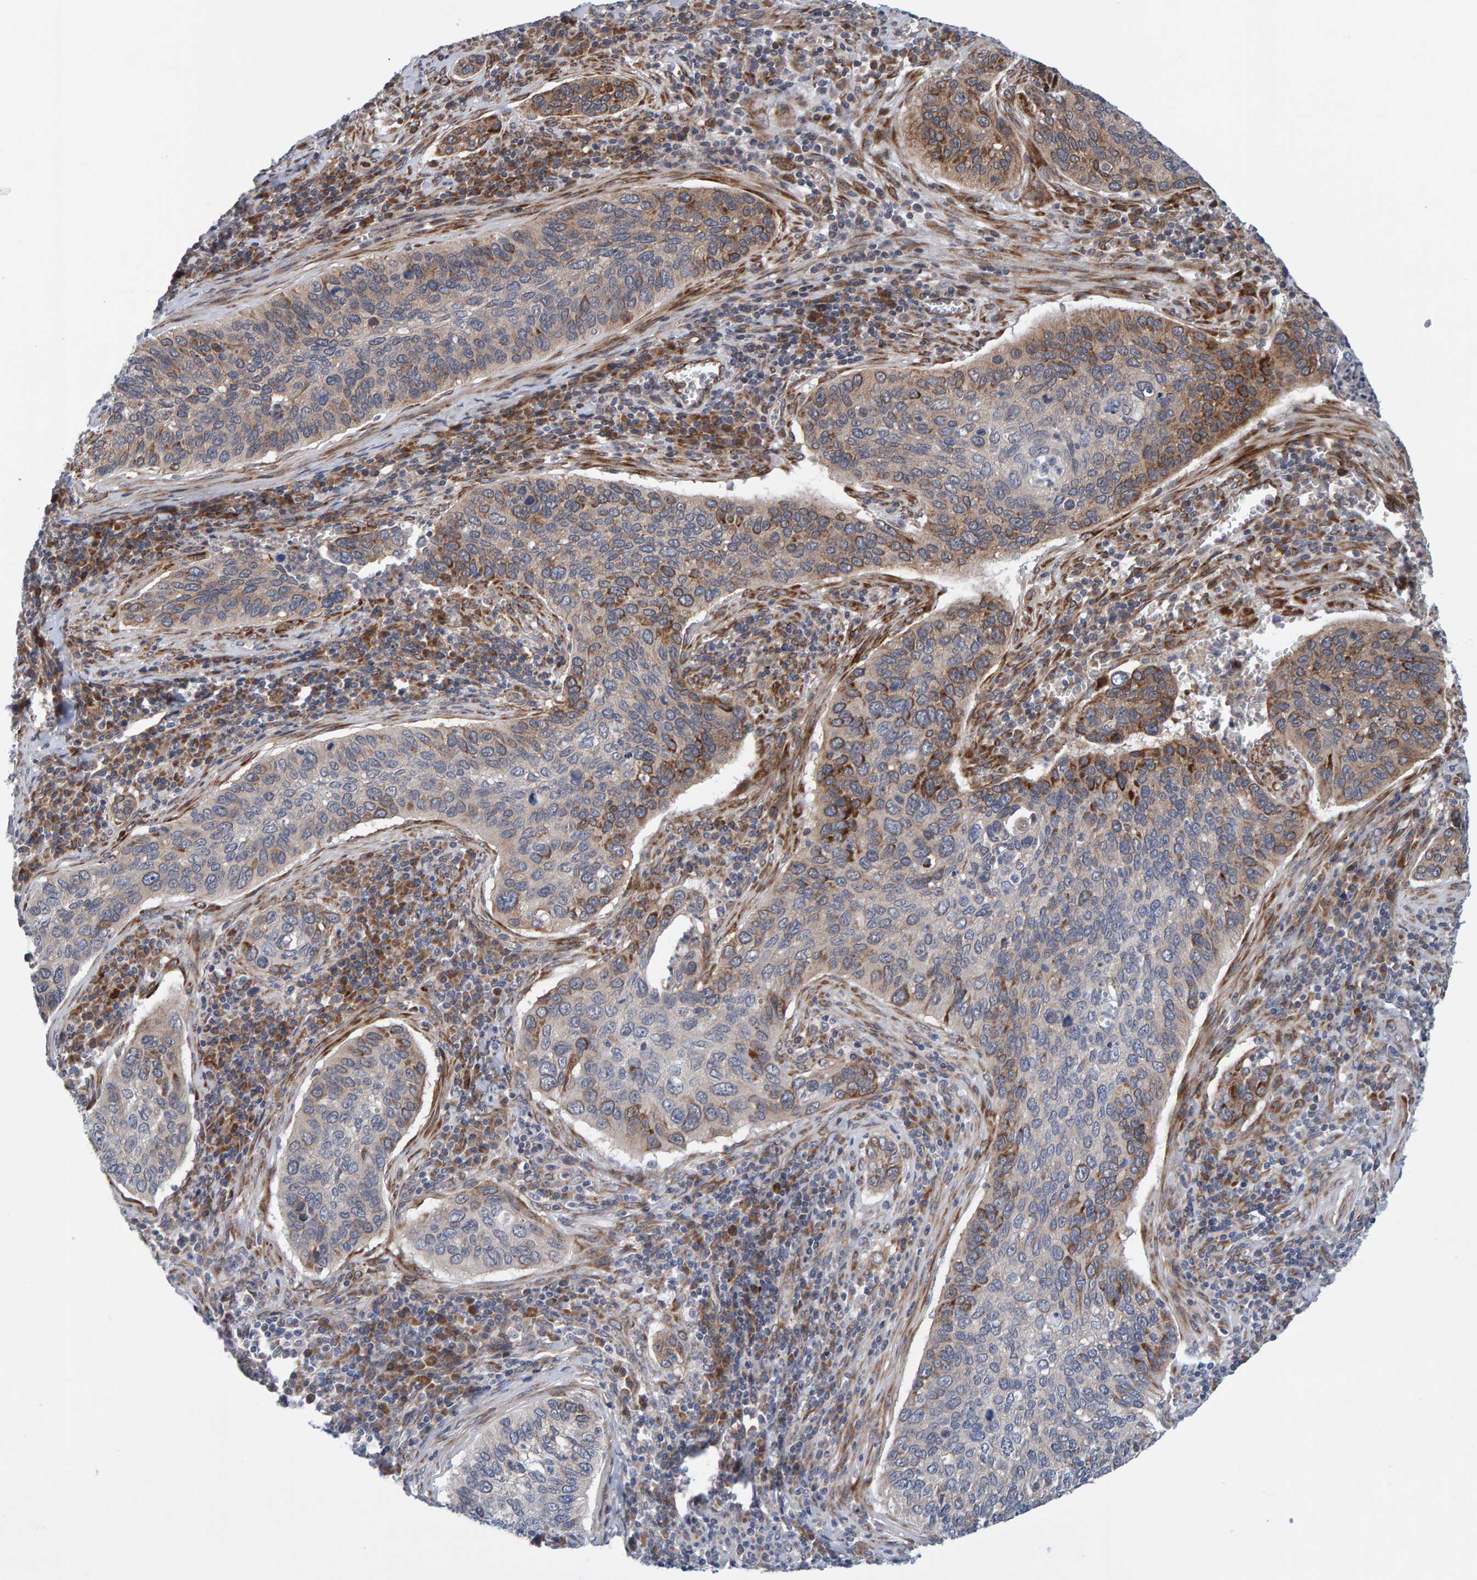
{"staining": {"intensity": "moderate", "quantity": "<25%", "location": "cytoplasmic/membranous"}, "tissue": "cervical cancer", "cell_type": "Tumor cells", "image_type": "cancer", "snomed": [{"axis": "morphology", "description": "Squamous cell carcinoma, NOS"}, {"axis": "topography", "description": "Cervix"}], "caption": "Squamous cell carcinoma (cervical) stained with immunohistochemistry exhibits moderate cytoplasmic/membranous staining in approximately <25% of tumor cells.", "gene": "MFSD6L", "patient": {"sex": "female", "age": 53}}